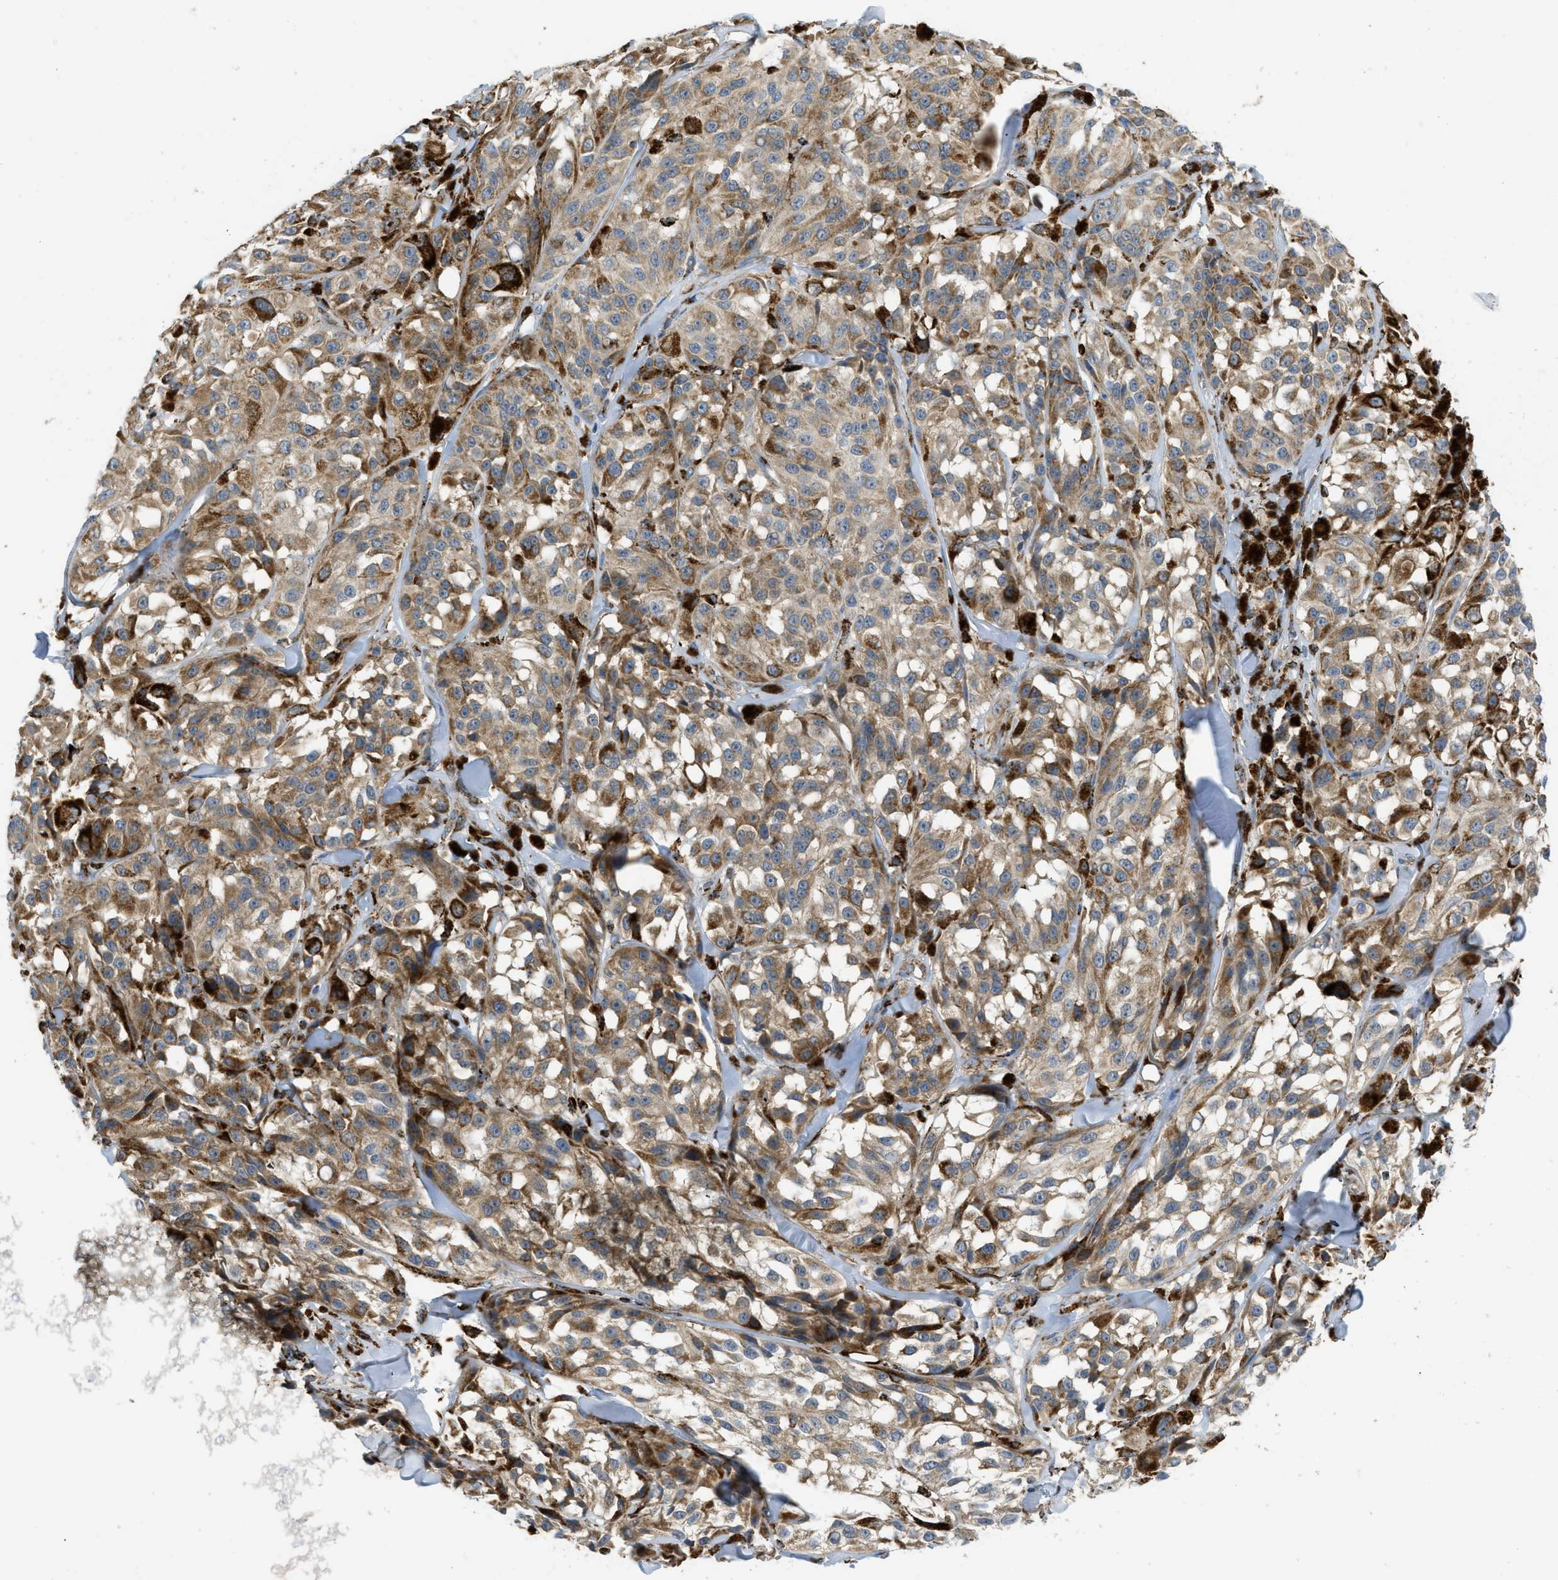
{"staining": {"intensity": "strong", "quantity": ">75%", "location": "cytoplasmic/membranous"}, "tissue": "melanoma", "cell_type": "Tumor cells", "image_type": "cancer", "snomed": [{"axis": "morphology", "description": "Malignant melanoma, NOS"}, {"axis": "topography", "description": "Skin"}], "caption": "This image displays malignant melanoma stained with immunohistochemistry to label a protein in brown. The cytoplasmic/membranous of tumor cells show strong positivity for the protein. Nuclei are counter-stained blue.", "gene": "SQOR", "patient": {"sex": "male", "age": 84}}